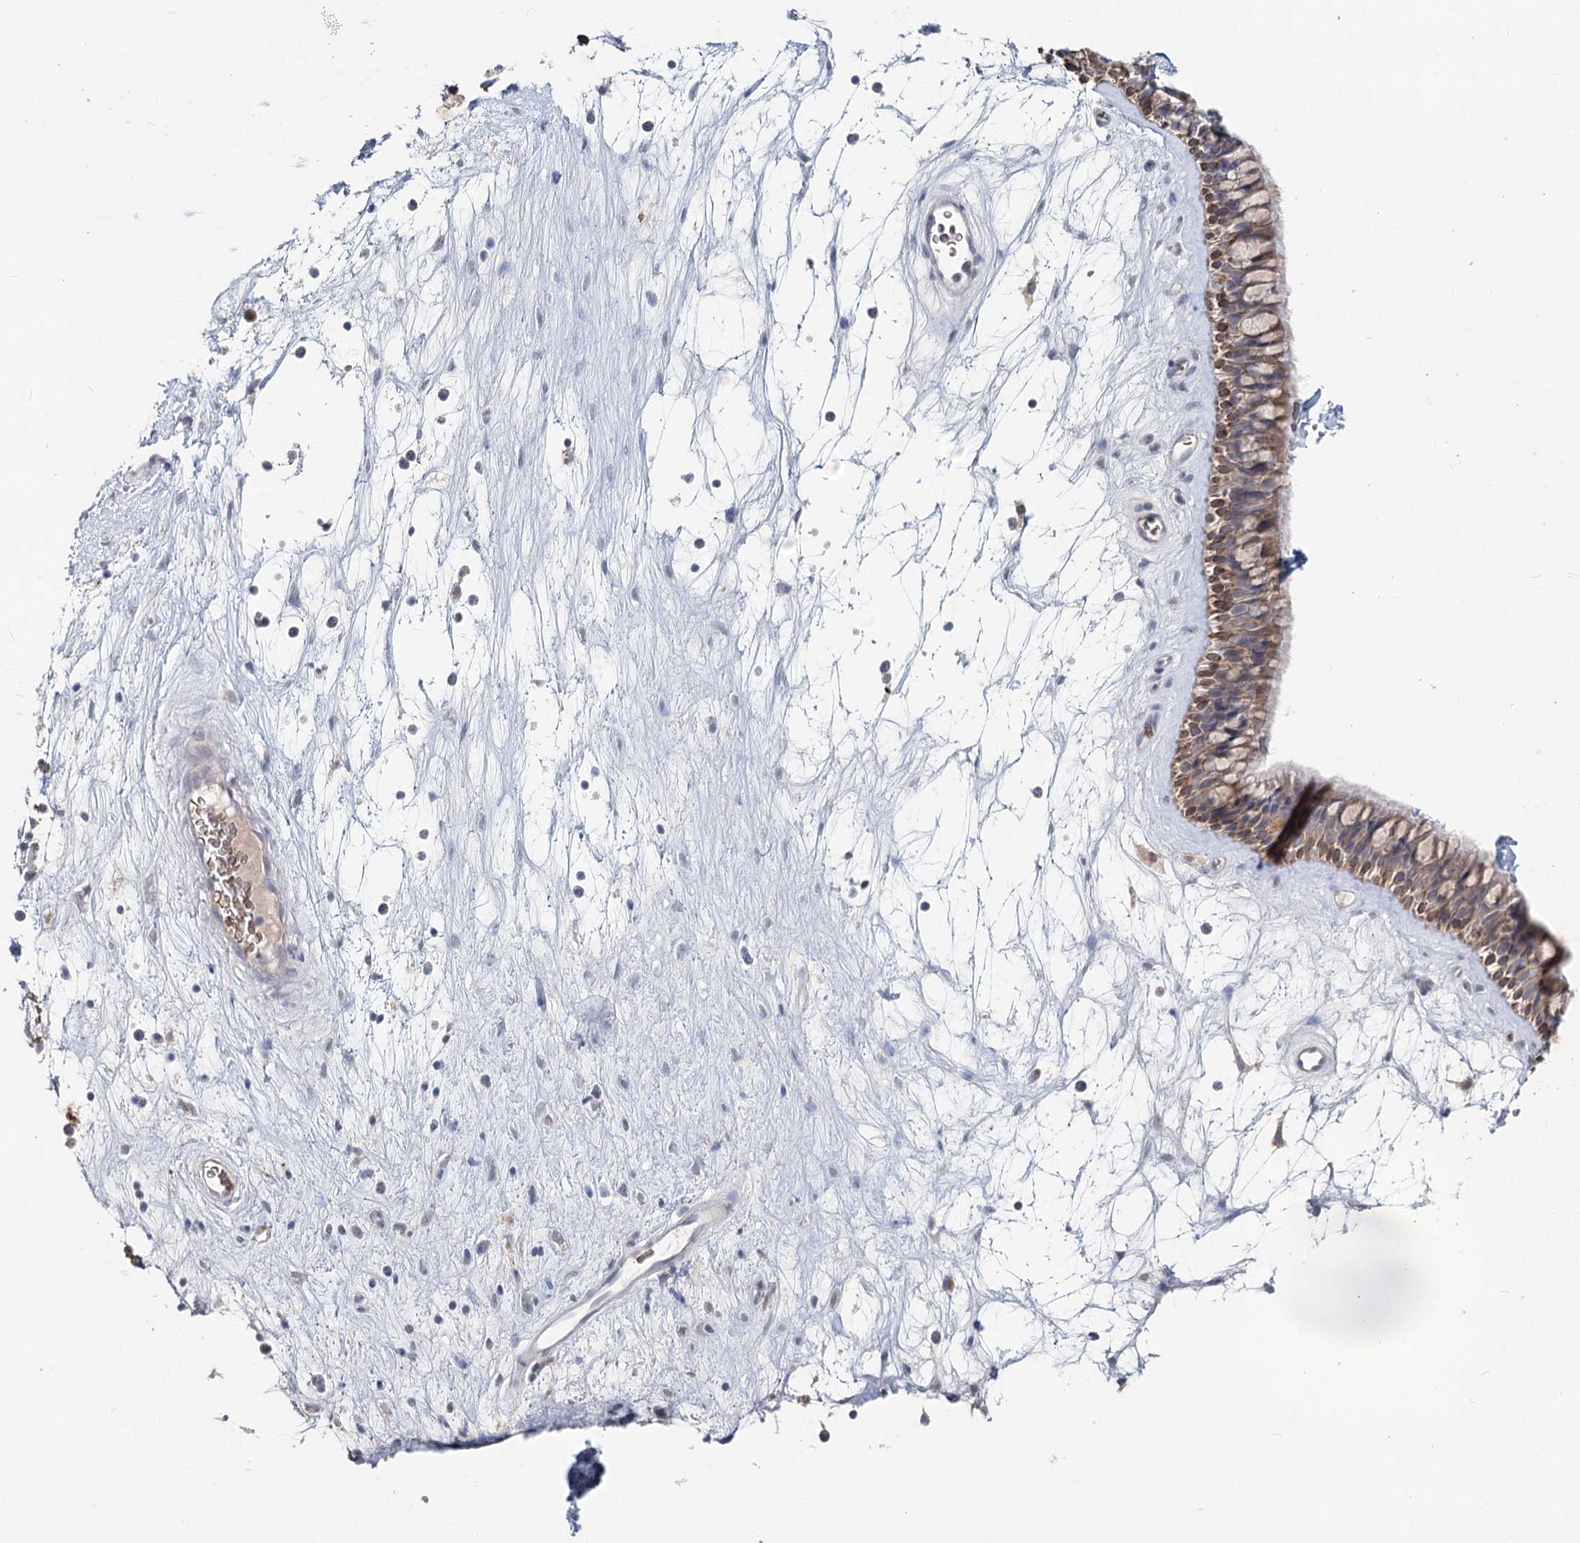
{"staining": {"intensity": "moderate", "quantity": ">75%", "location": "cytoplasmic/membranous"}, "tissue": "nasopharynx", "cell_type": "Respiratory epithelial cells", "image_type": "normal", "snomed": [{"axis": "morphology", "description": "Normal tissue, NOS"}, {"axis": "topography", "description": "Nasopharynx"}], "caption": "Immunohistochemical staining of normal human nasopharynx exhibits >75% levels of moderate cytoplasmic/membranous protein positivity in about >75% of respiratory epithelial cells.", "gene": "FBXO7", "patient": {"sex": "male", "age": 64}}